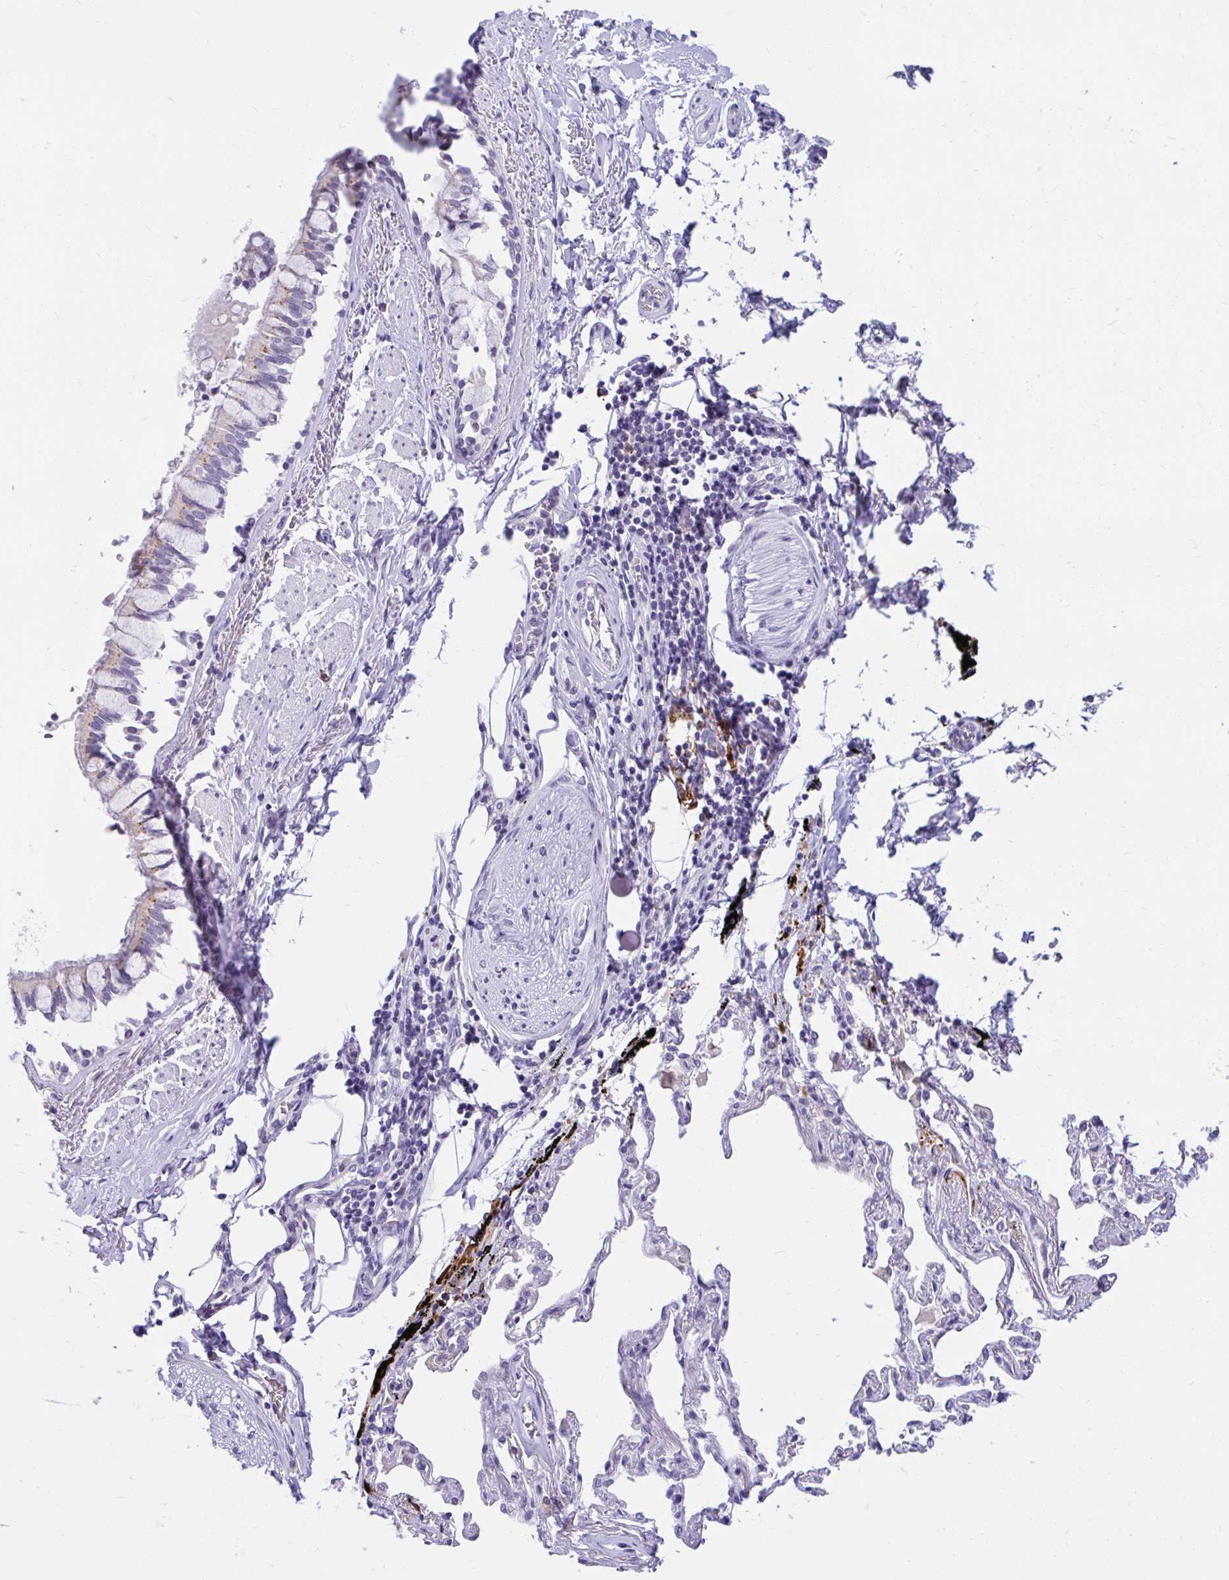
{"staining": {"intensity": "weak", "quantity": "25%-75%", "location": "cytoplasmic/membranous"}, "tissue": "bronchus", "cell_type": "Respiratory epithelial cells", "image_type": "normal", "snomed": [{"axis": "morphology", "description": "Normal tissue, NOS"}, {"axis": "topography", "description": "Bronchus"}], "caption": "Protein expression analysis of normal bronchus reveals weak cytoplasmic/membranous positivity in about 25%-75% of respiratory epithelial cells.", "gene": "GLB1L2", "patient": {"sex": "male", "age": 70}}